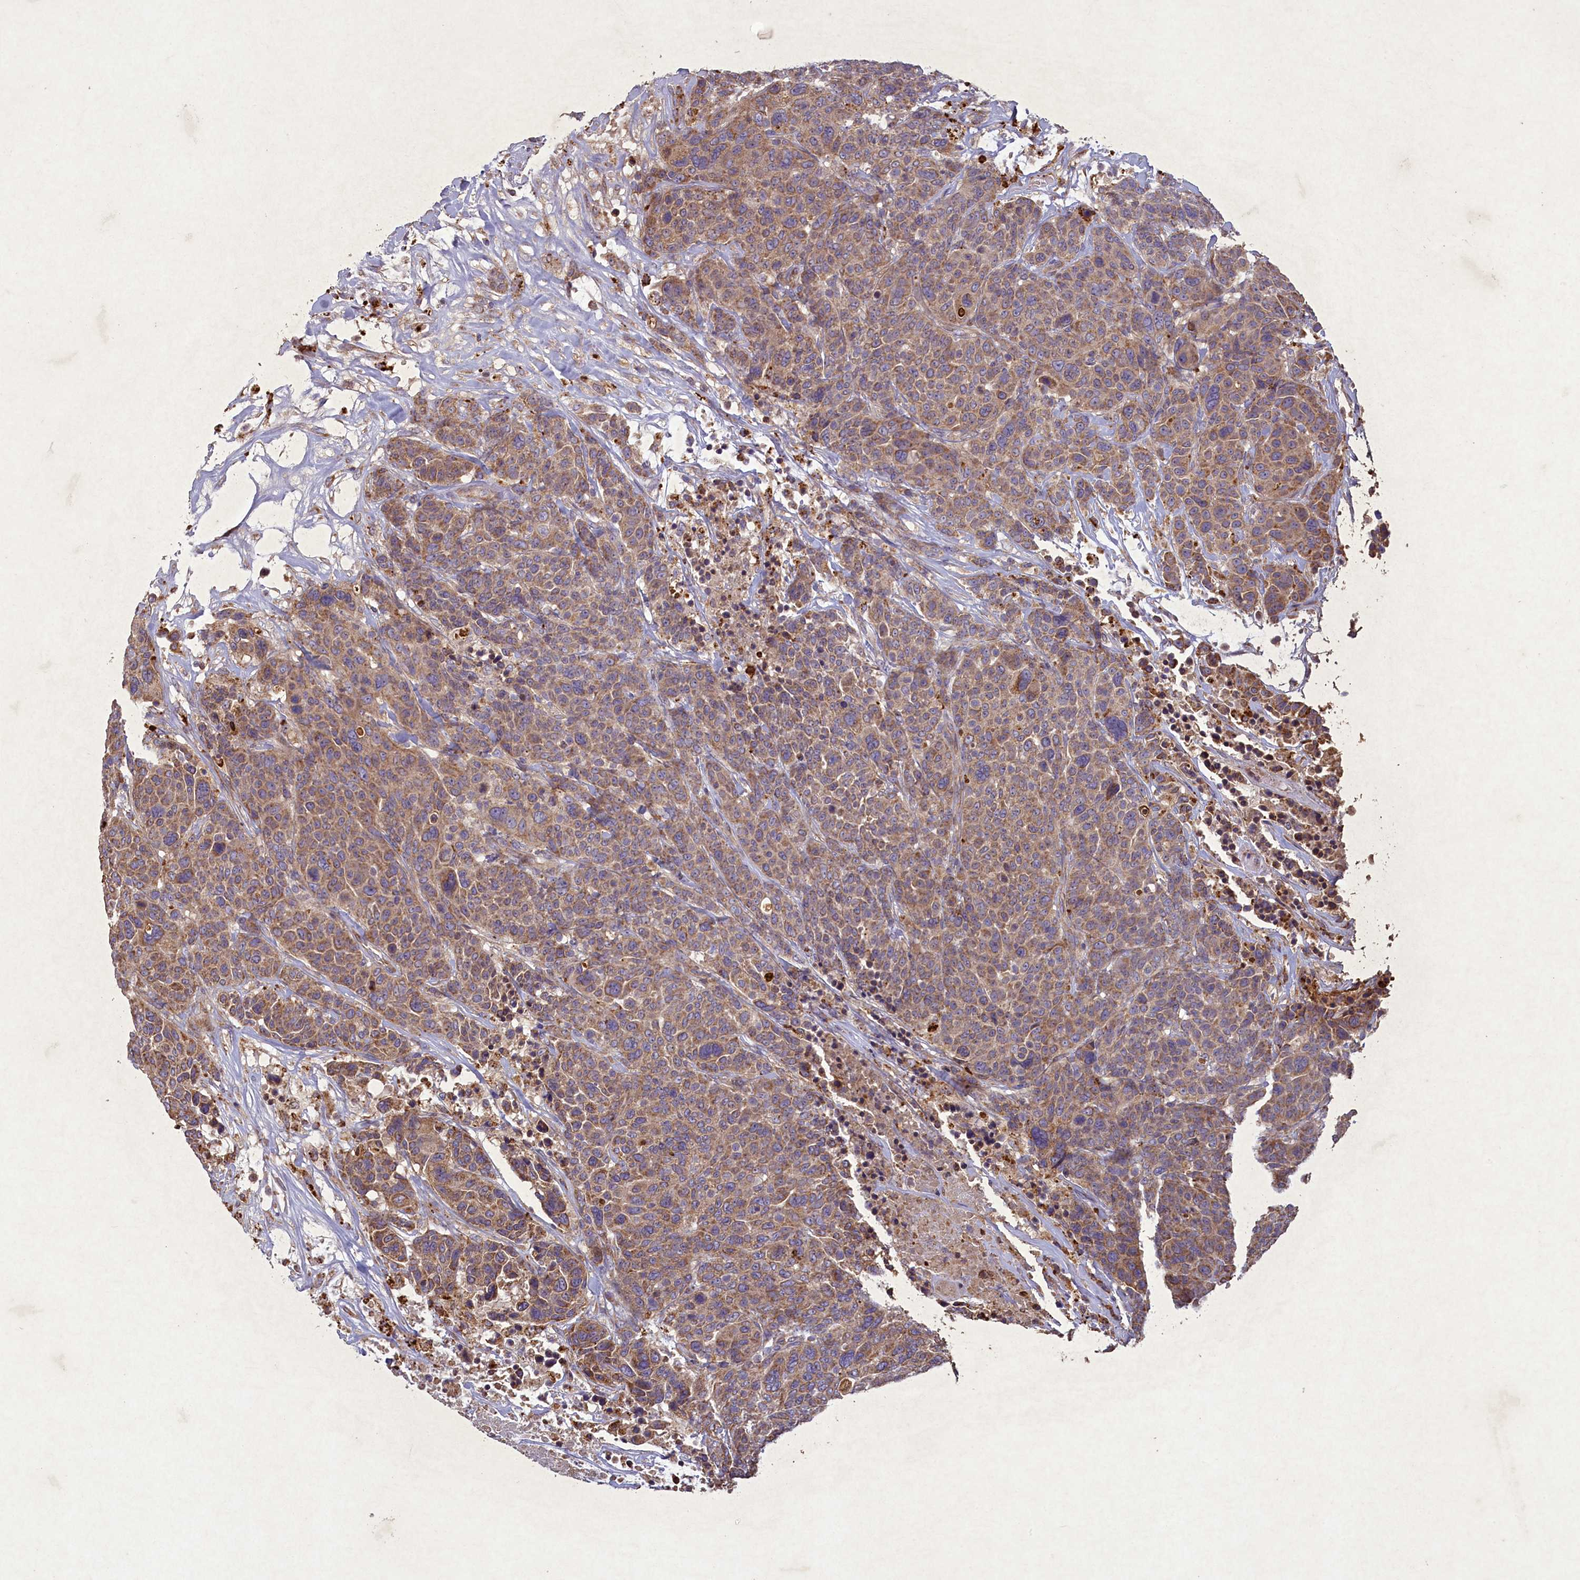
{"staining": {"intensity": "moderate", "quantity": ">75%", "location": "cytoplasmic/membranous"}, "tissue": "breast cancer", "cell_type": "Tumor cells", "image_type": "cancer", "snomed": [{"axis": "morphology", "description": "Duct carcinoma"}, {"axis": "topography", "description": "Breast"}], "caption": "This is an image of immunohistochemistry (IHC) staining of breast cancer, which shows moderate expression in the cytoplasmic/membranous of tumor cells.", "gene": "CIAO2B", "patient": {"sex": "female", "age": 37}}